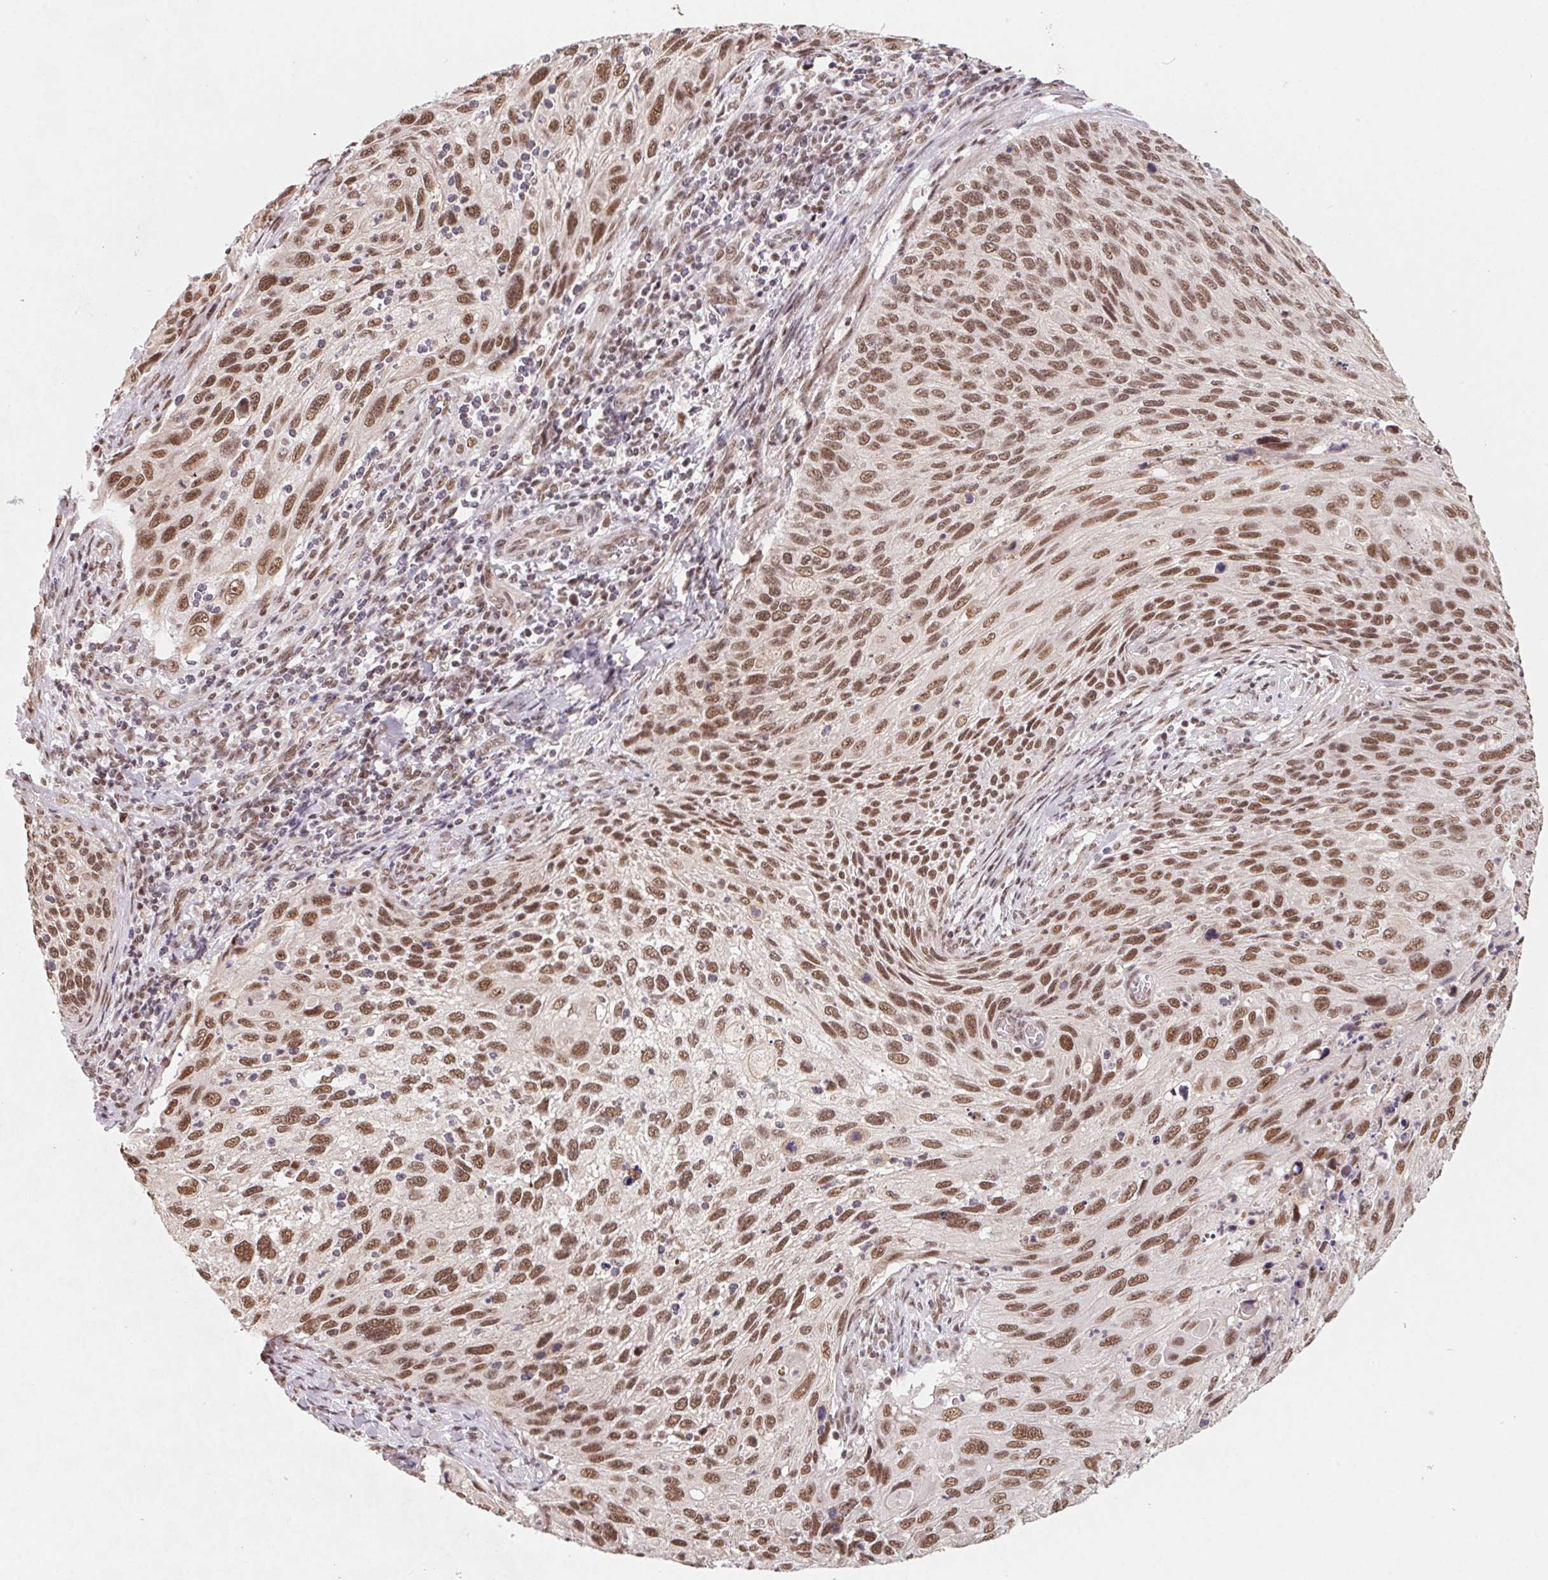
{"staining": {"intensity": "moderate", "quantity": ">75%", "location": "nuclear"}, "tissue": "cervical cancer", "cell_type": "Tumor cells", "image_type": "cancer", "snomed": [{"axis": "morphology", "description": "Squamous cell carcinoma, NOS"}, {"axis": "topography", "description": "Cervix"}], "caption": "High-power microscopy captured an immunohistochemistry (IHC) photomicrograph of cervical cancer (squamous cell carcinoma), revealing moderate nuclear staining in about >75% of tumor cells. (Brightfield microscopy of DAB IHC at high magnification).", "gene": "TCERG1", "patient": {"sex": "female", "age": 70}}